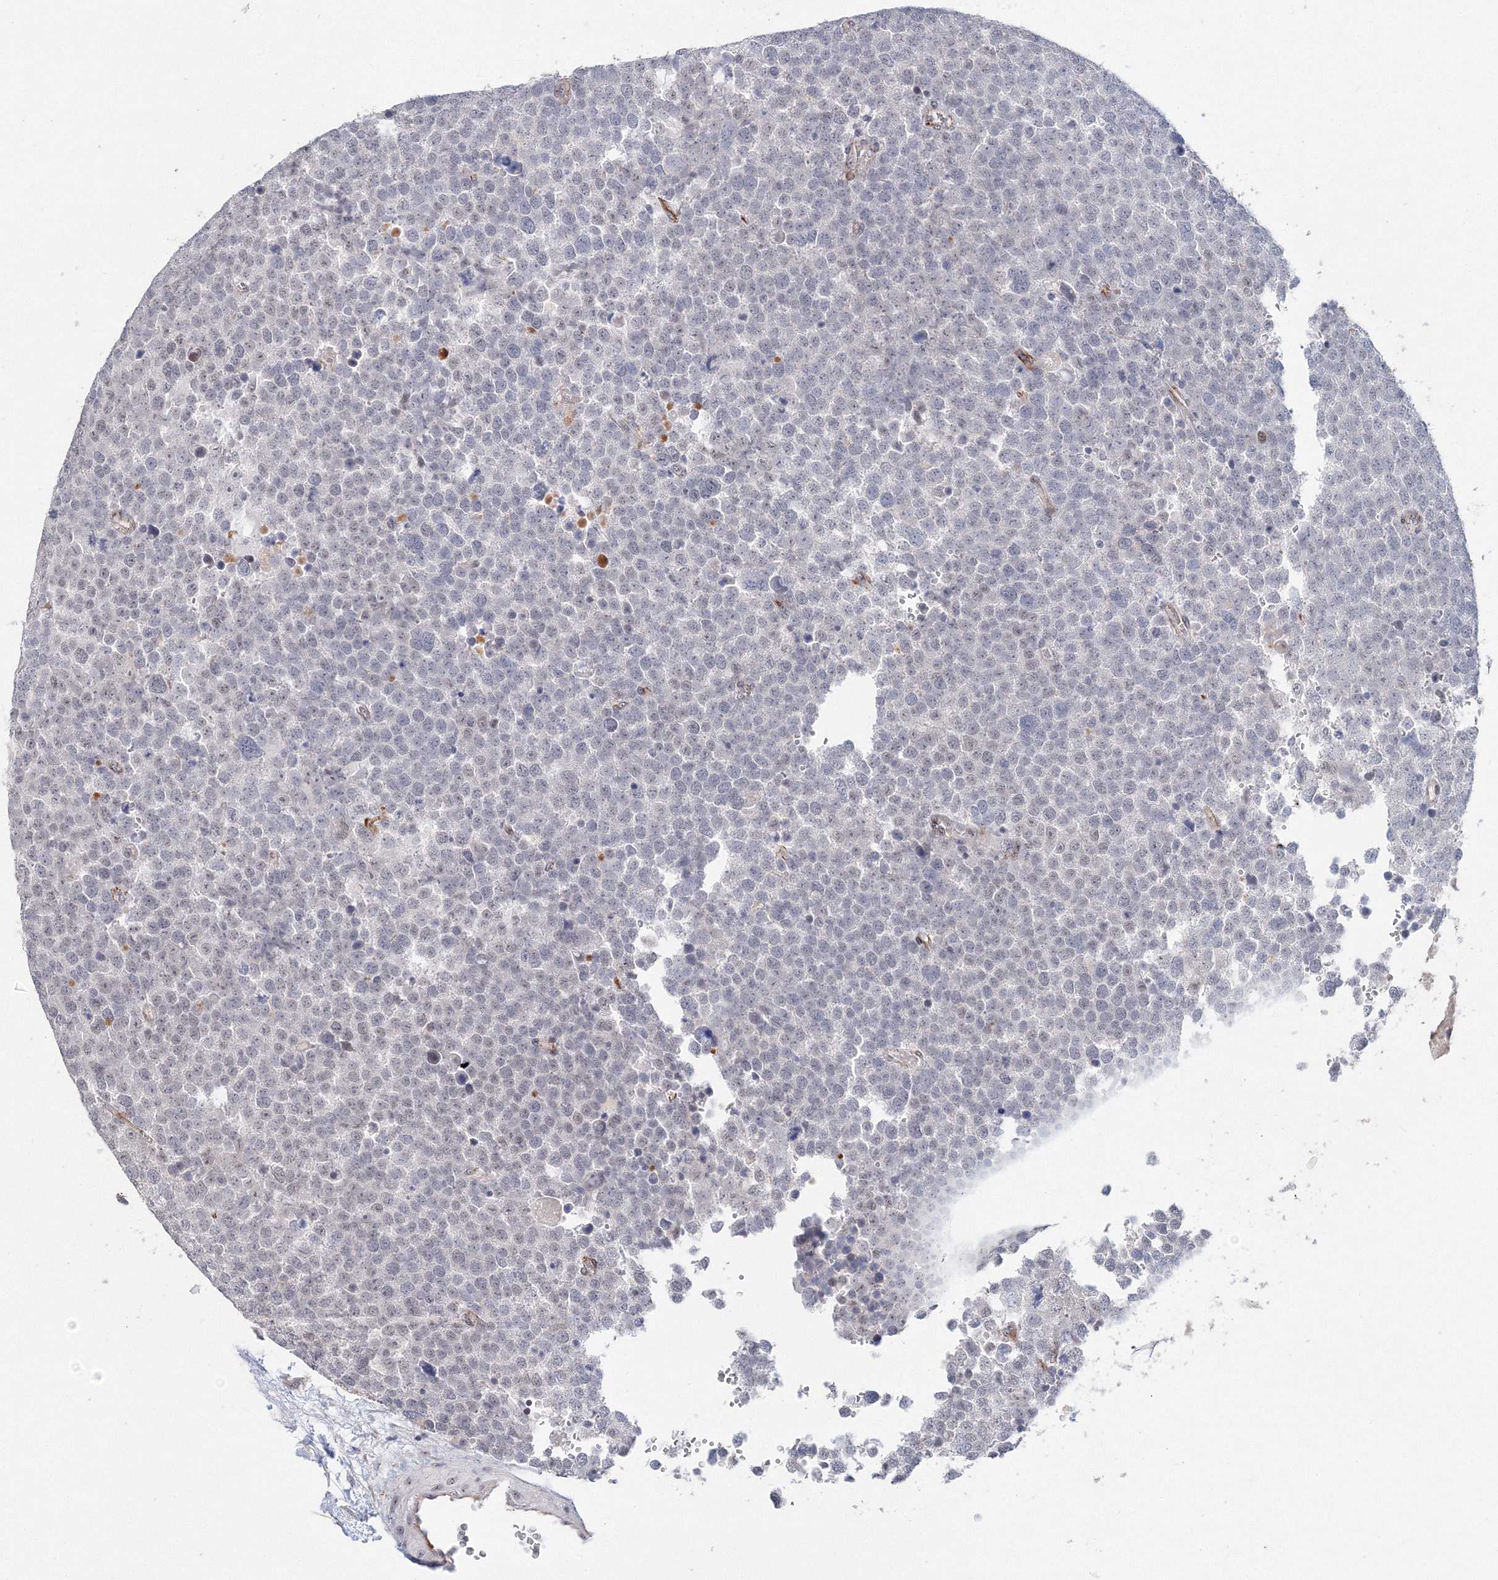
{"staining": {"intensity": "negative", "quantity": "none", "location": "none"}, "tissue": "testis cancer", "cell_type": "Tumor cells", "image_type": "cancer", "snomed": [{"axis": "morphology", "description": "Seminoma, NOS"}, {"axis": "topography", "description": "Testis"}], "caption": "Tumor cells are negative for protein expression in human testis seminoma. (Stains: DAB IHC with hematoxylin counter stain, Microscopy: brightfield microscopy at high magnification).", "gene": "SIRT7", "patient": {"sex": "male", "age": 71}}